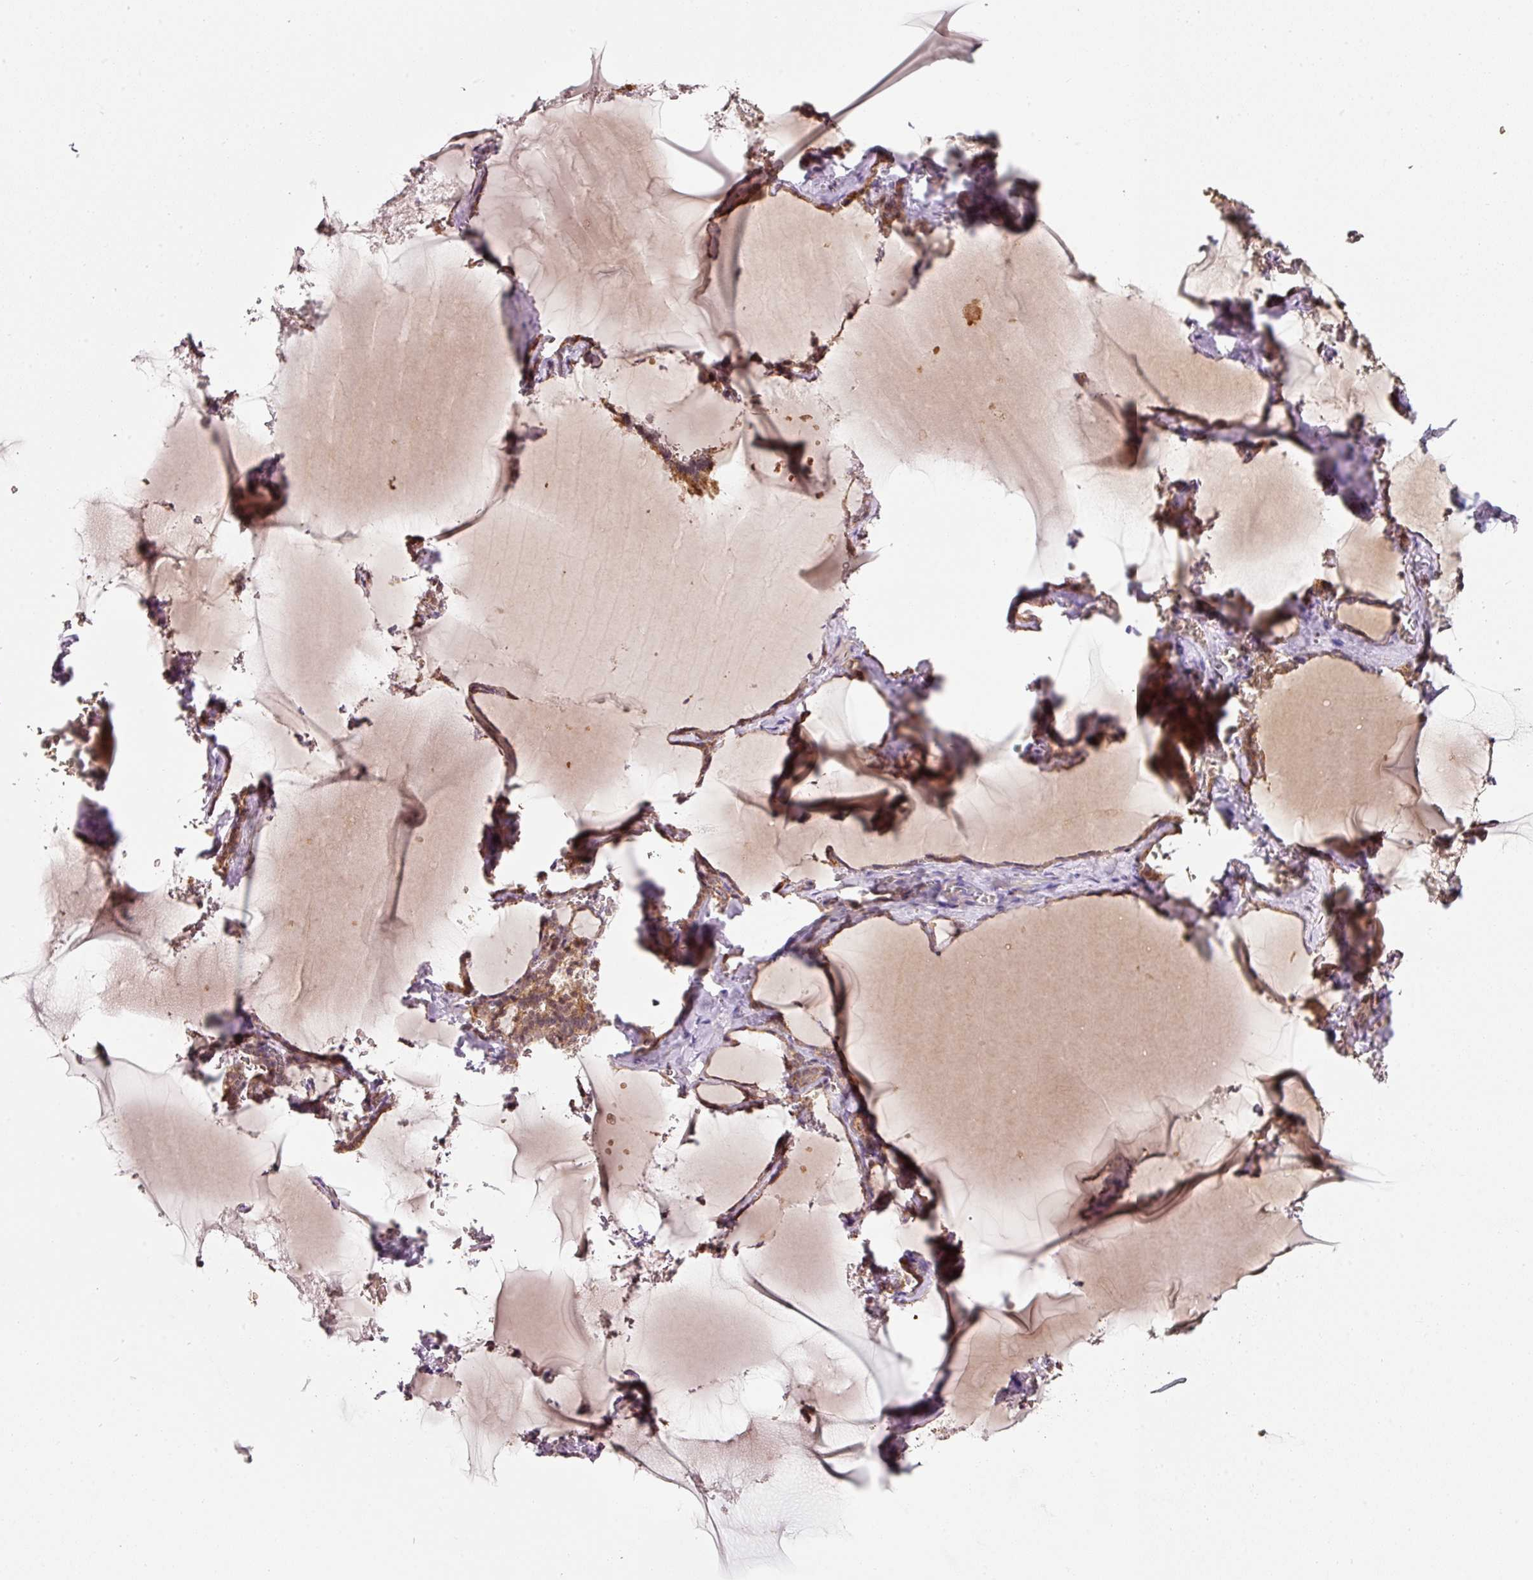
{"staining": {"intensity": "moderate", "quantity": ">75%", "location": "cytoplasmic/membranous,nuclear"}, "tissue": "thyroid gland", "cell_type": "Glandular cells", "image_type": "normal", "snomed": [{"axis": "morphology", "description": "Normal tissue, NOS"}, {"axis": "topography", "description": "Thyroid gland"}], "caption": "Immunohistochemical staining of normal human thyroid gland exhibits >75% levels of moderate cytoplasmic/membranous,nuclear protein expression in about >75% of glandular cells. (brown staining indicates protein expression, while blue staining denotes nuclei).", "gene": "ZNF460", "patient": {"sex": "female", "age": 49}}